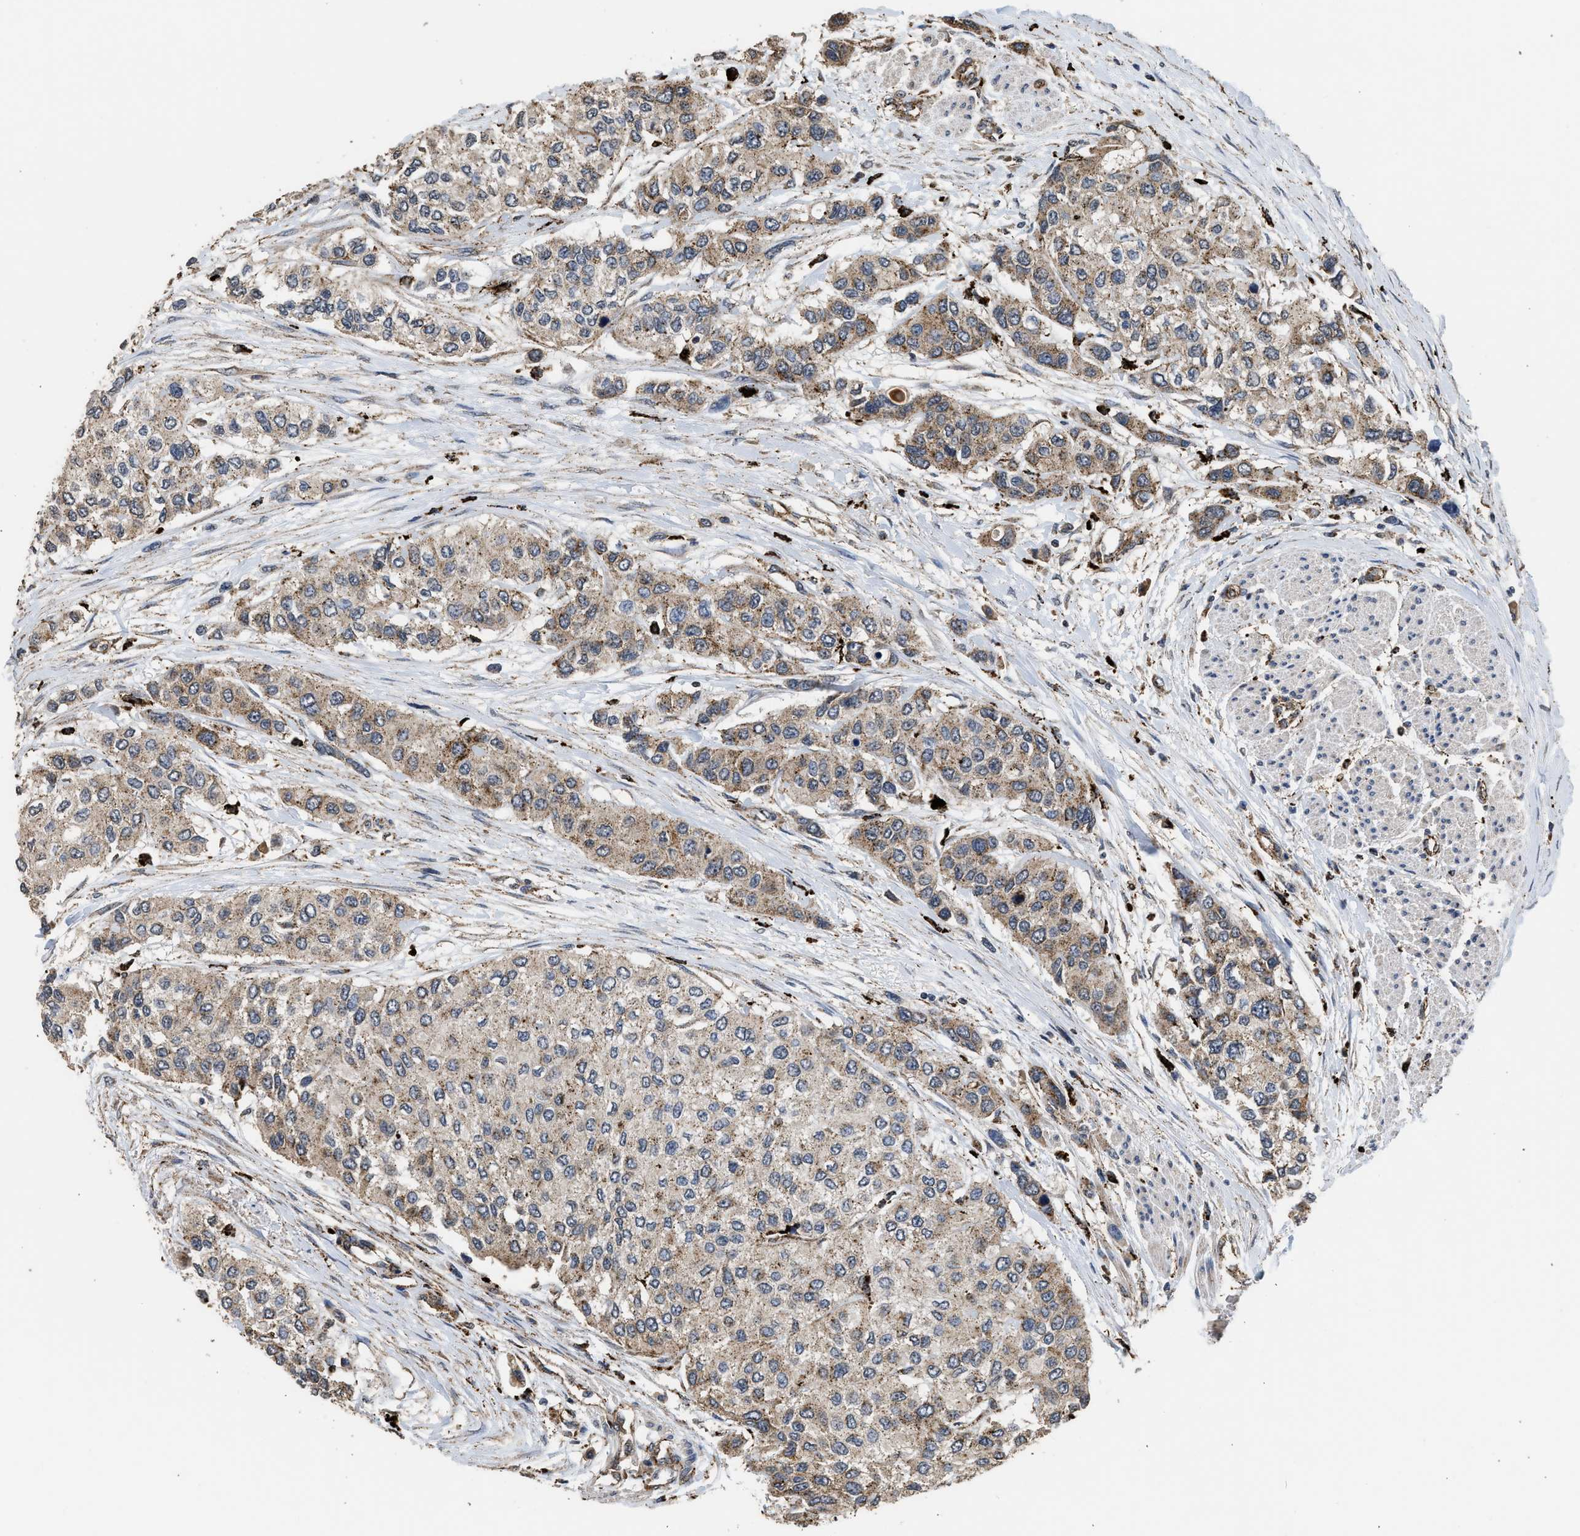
{"staining": {"intensity": "moderate", "quantity": ">75%", "location": "cytoplasmic/membranous"}, "tissue": "urothelial cancer", "cell_type": "Tumor cells", "image_type": "cancer", "snomed": [{"axis": "morphology", "description": "Urothelial carcinoma, High grade"}, {"axis": "topography", "description": "Urinary bladder"}], "caption": "Immunohistochemistry (IHC) micrograph of urothelial cancer stained for a protein (brown), which shows medium levels of moderate cytoplasmic/membranous staining in approximately >75% of tumor cells.", "gene": "CTSV", "patient": {"sex": "female", "age": 56}}